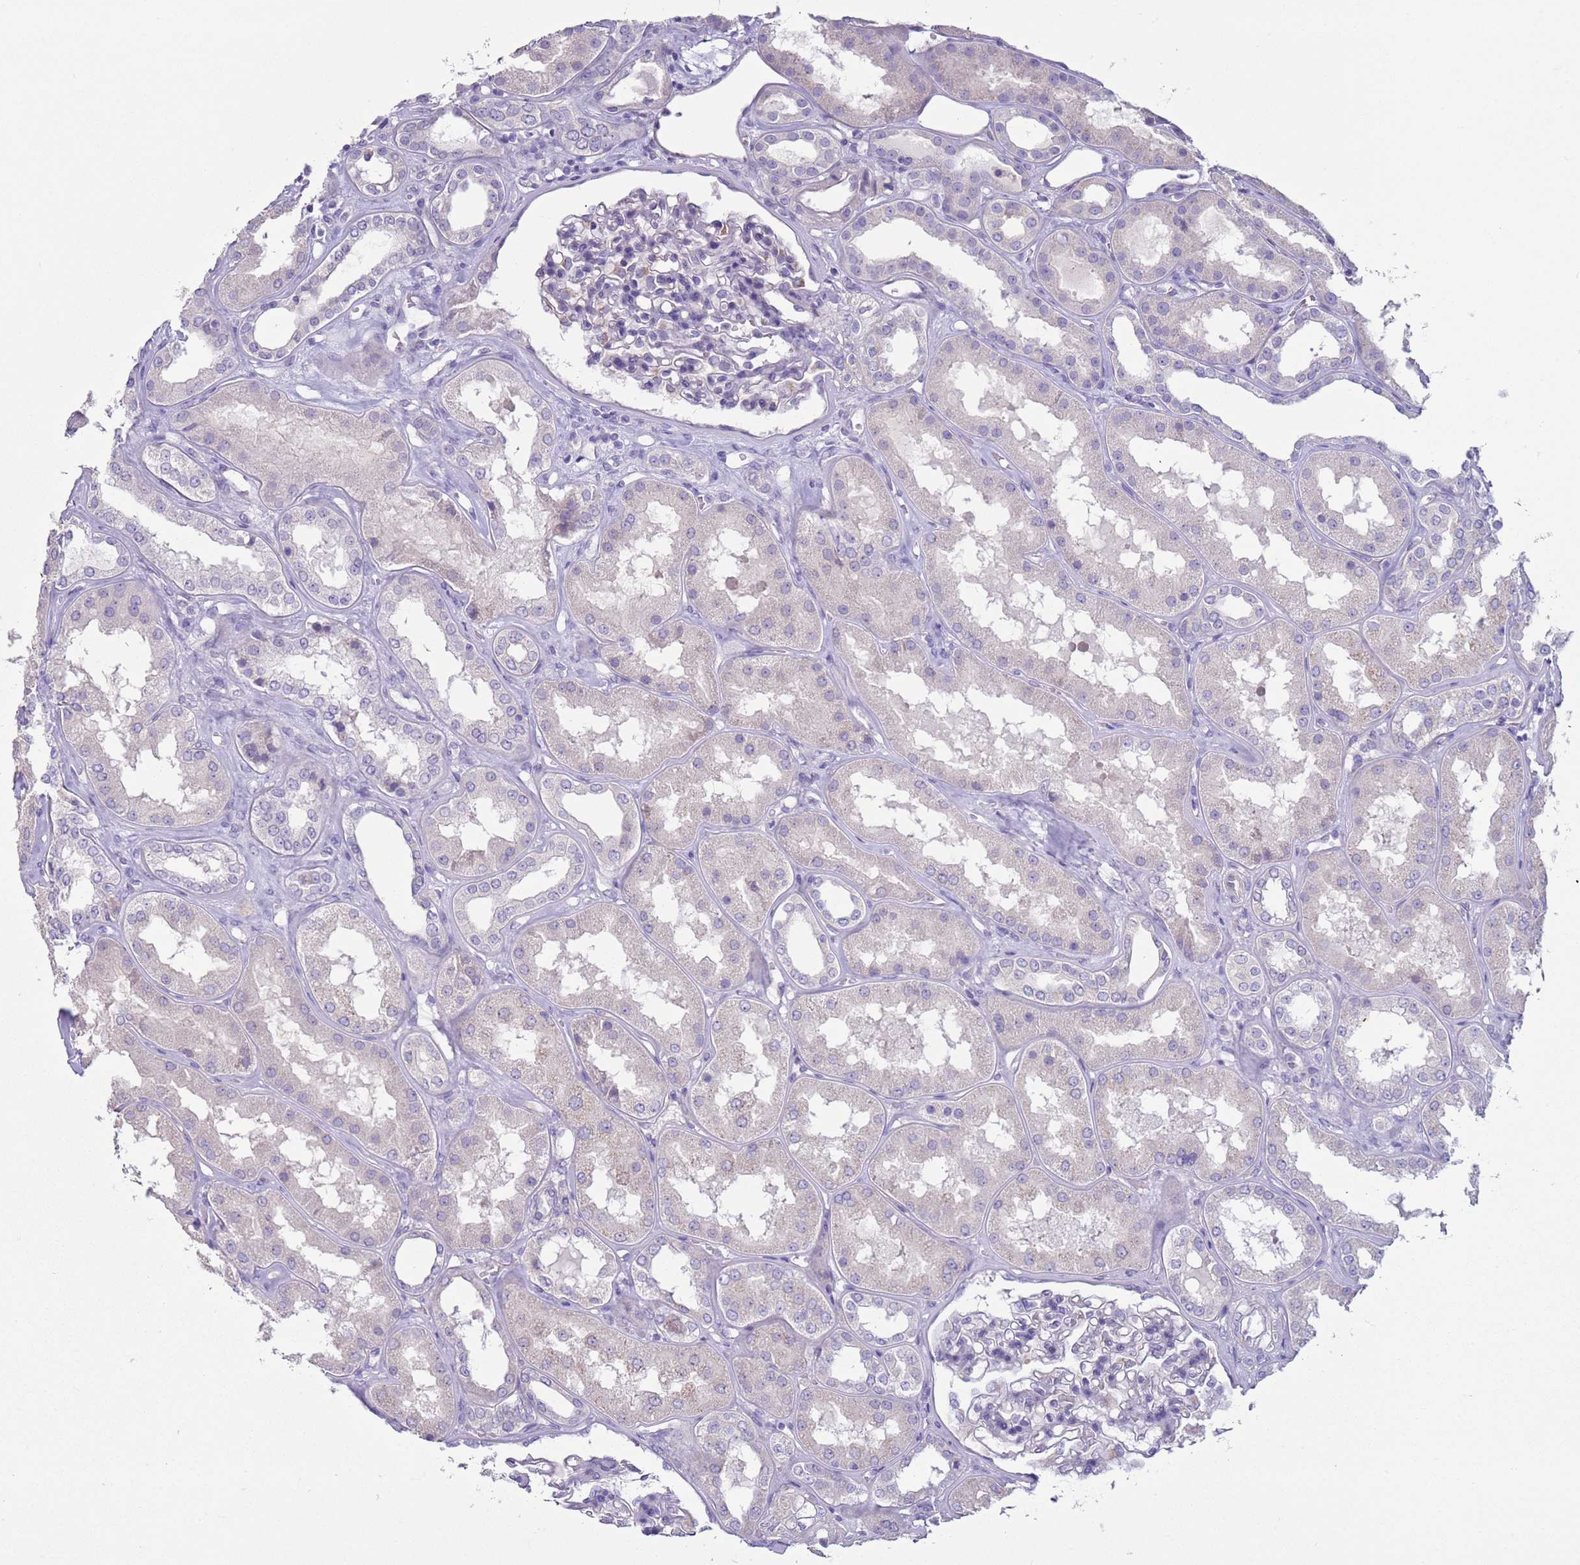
{"staining": {"intensity": "negative", "quantity": "none", "location": "none"}, "tissue": "kidney", "cell_type": "Cells in glomeruli", "image_type": "normal", "snomed": [{"axis": "morphology", "description": "Normal tissue, NOS"}, {"axis": "topography", "description": "Kidney"}], "caption": "A high-resolution photomicrograph shows IHC staining of benign kidney, which reveals no significant positivity in cells in glomeruli.", "gene": "NPAP1", "patient": {"sex": "female", "age": 56}}